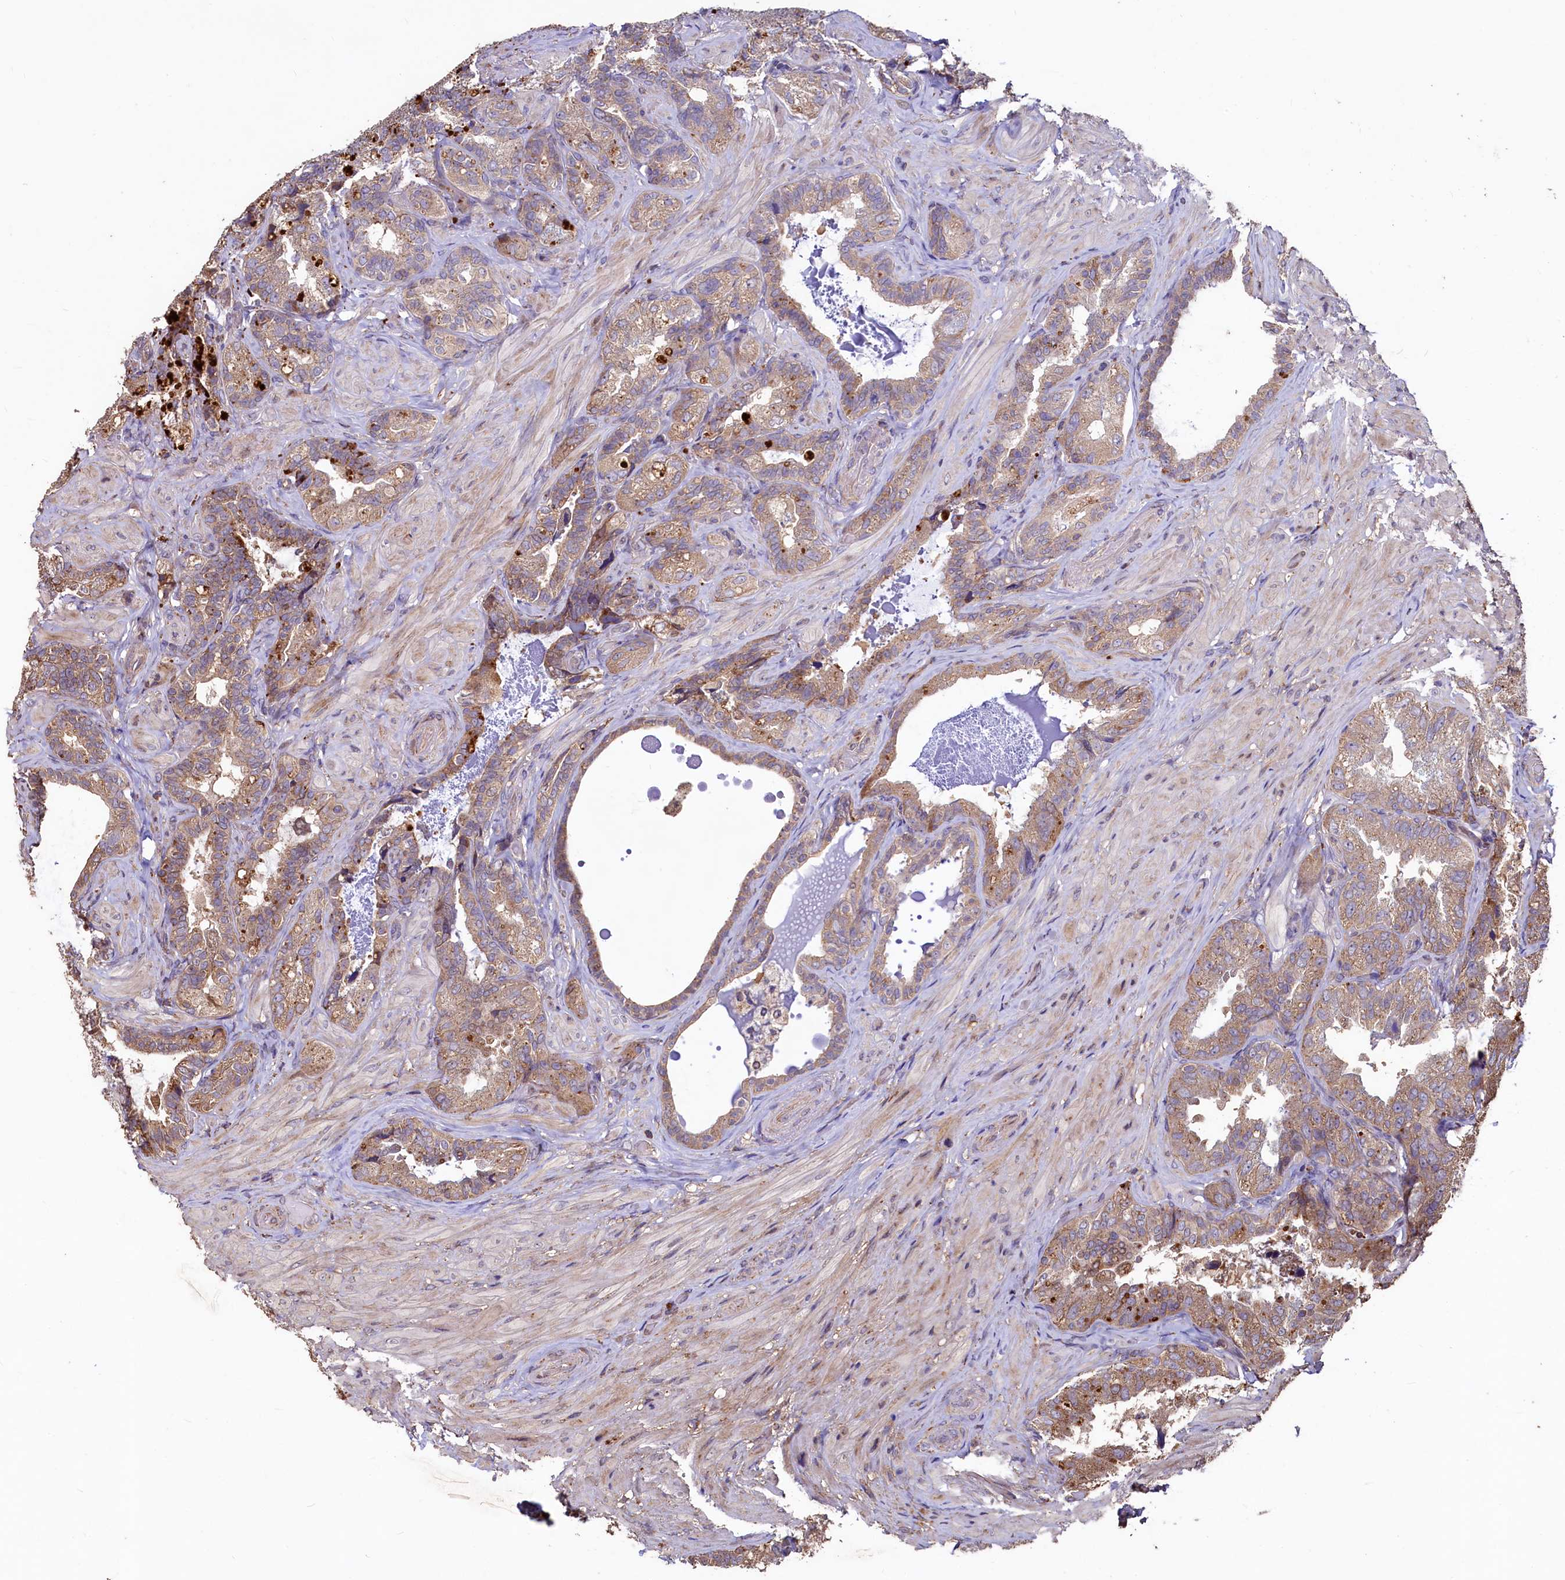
{"staining": {"intensity": "moderate", "quantity": "25%-75%", "location": "cytoplasmic/membranous"}, "tissue": "seminal vesicle", "cell_type": "Glandular cells", "image_type": "normal", "snomed": [{"axis": "morphology", "description": "Normal tissue, NOS"}, {"axis": "topography", "description": "Prostate and seminal vesicle, NOS"}, {"axis": "topography", "description": "Prostate"}, {"axis": "topography", "description": "Seminal veicle"}], "caption": "A high-resolution histopathology image shows immunohistochemistry (IHC) staining of unremarkable seminal vesicle, which reveals moderate cytoplasmic/membranous positivity in approximately 25%-75% of glandular cells. The staining was performed using DAB to visualize the protein expression in brown, while the nuclei were stained in blue with hematoxylin (Magnification: 20x).", "gene": "TMEM98", "patient": {"sex": "male", "age": 67}}